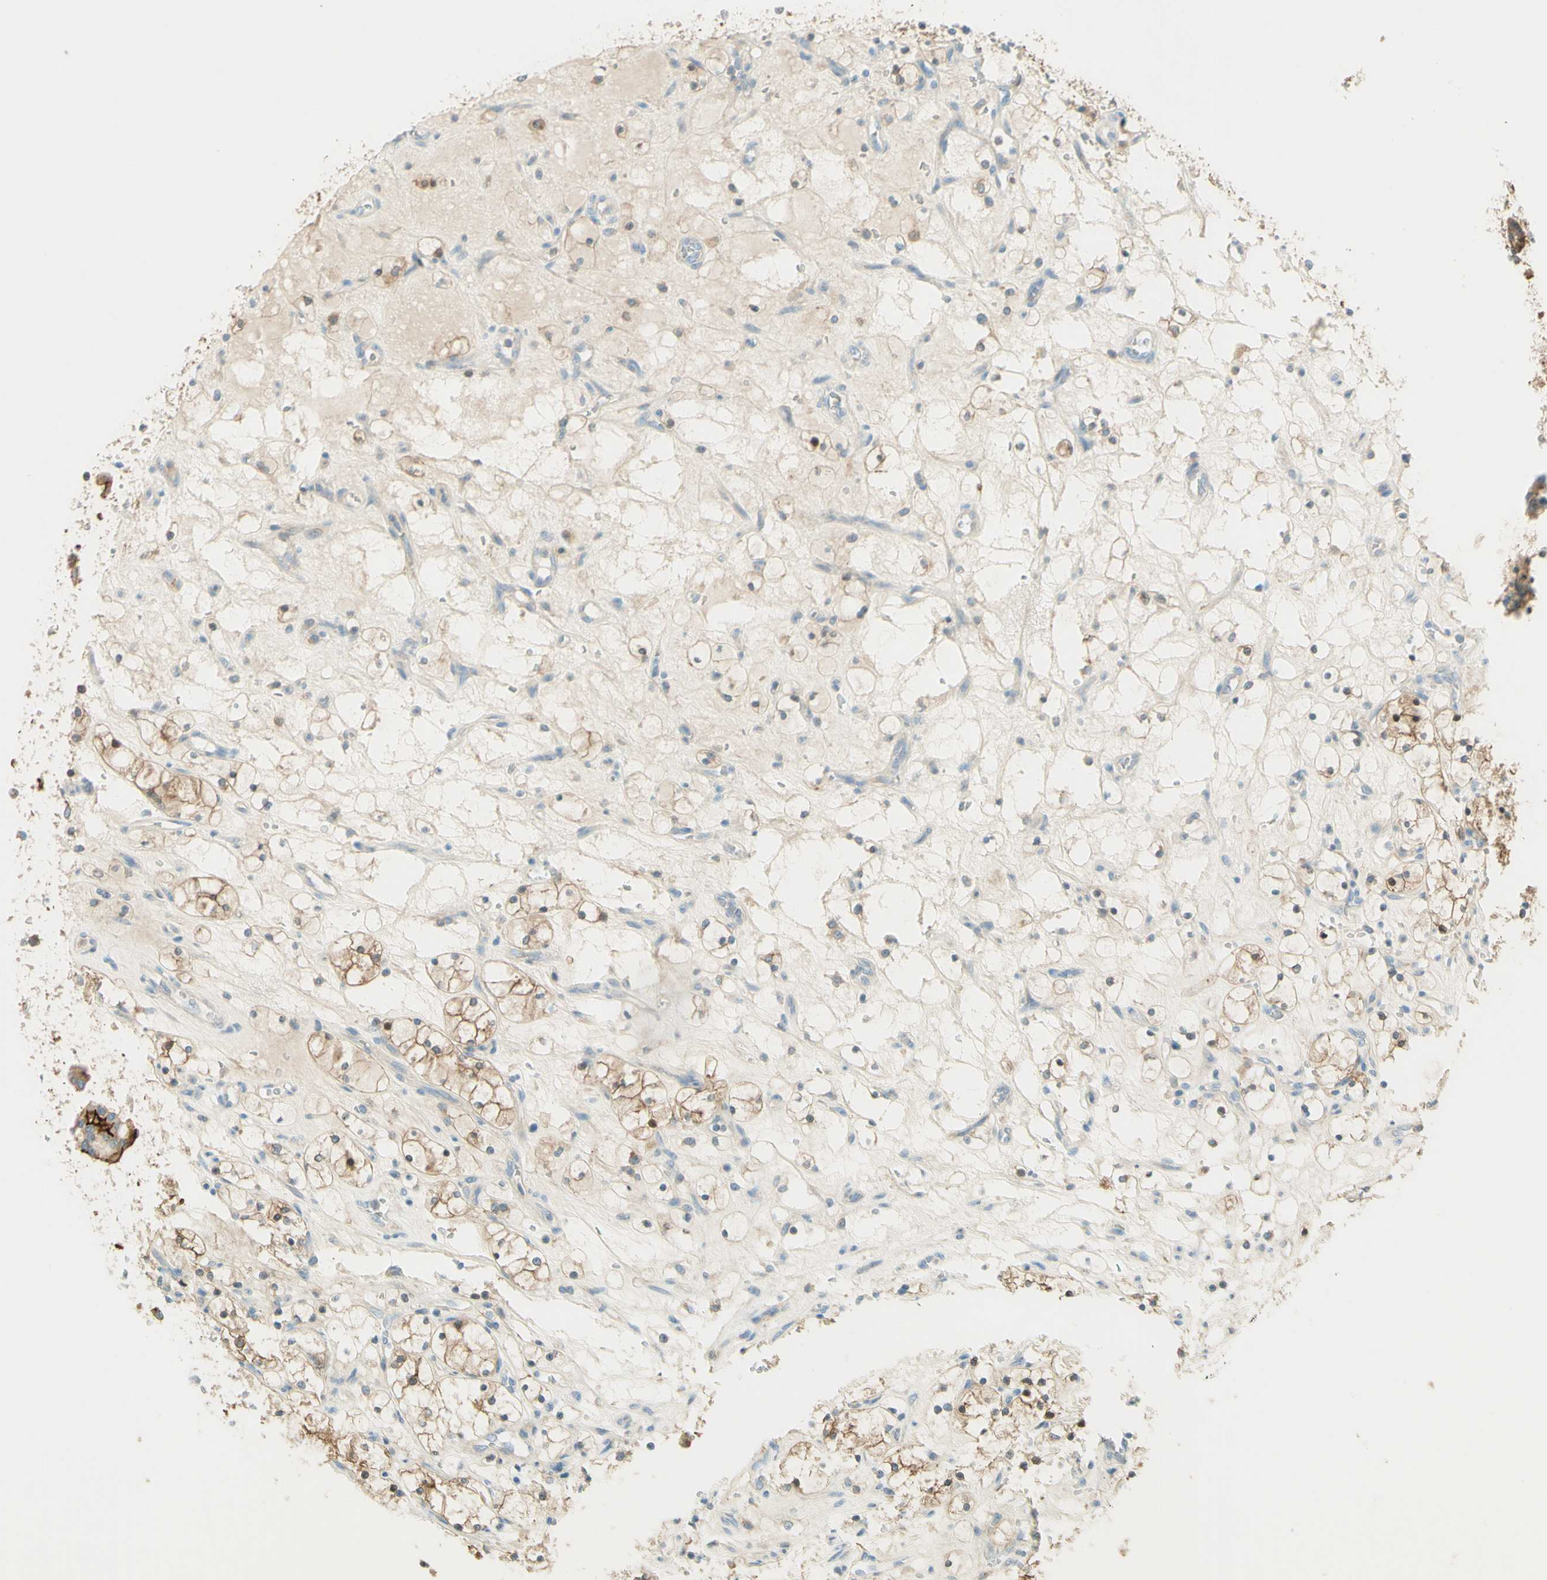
{"staining": {"intensity": "weak", "quantity": "25%-75%", "location": "cytoplasmic/membranous"}, "tissue": "renal cancer", "cell_type": "Tumor cells", "image_type": "cancer", "snomed": [{"axis": "morphology", "description": "Adenocarcinoma, NOS"}, {"axis": "topography", "description": "Kidney"}], "caption": "High-power microscopy captured an immunohistochemistry photomicrograph of renal adenocarcinoma, revealing weak cytoplasmic/membranous expression in approximately 25%-75% of tumor cells.", "gene": "PROM1", "patient": {"sex": "female", "age": 69}}